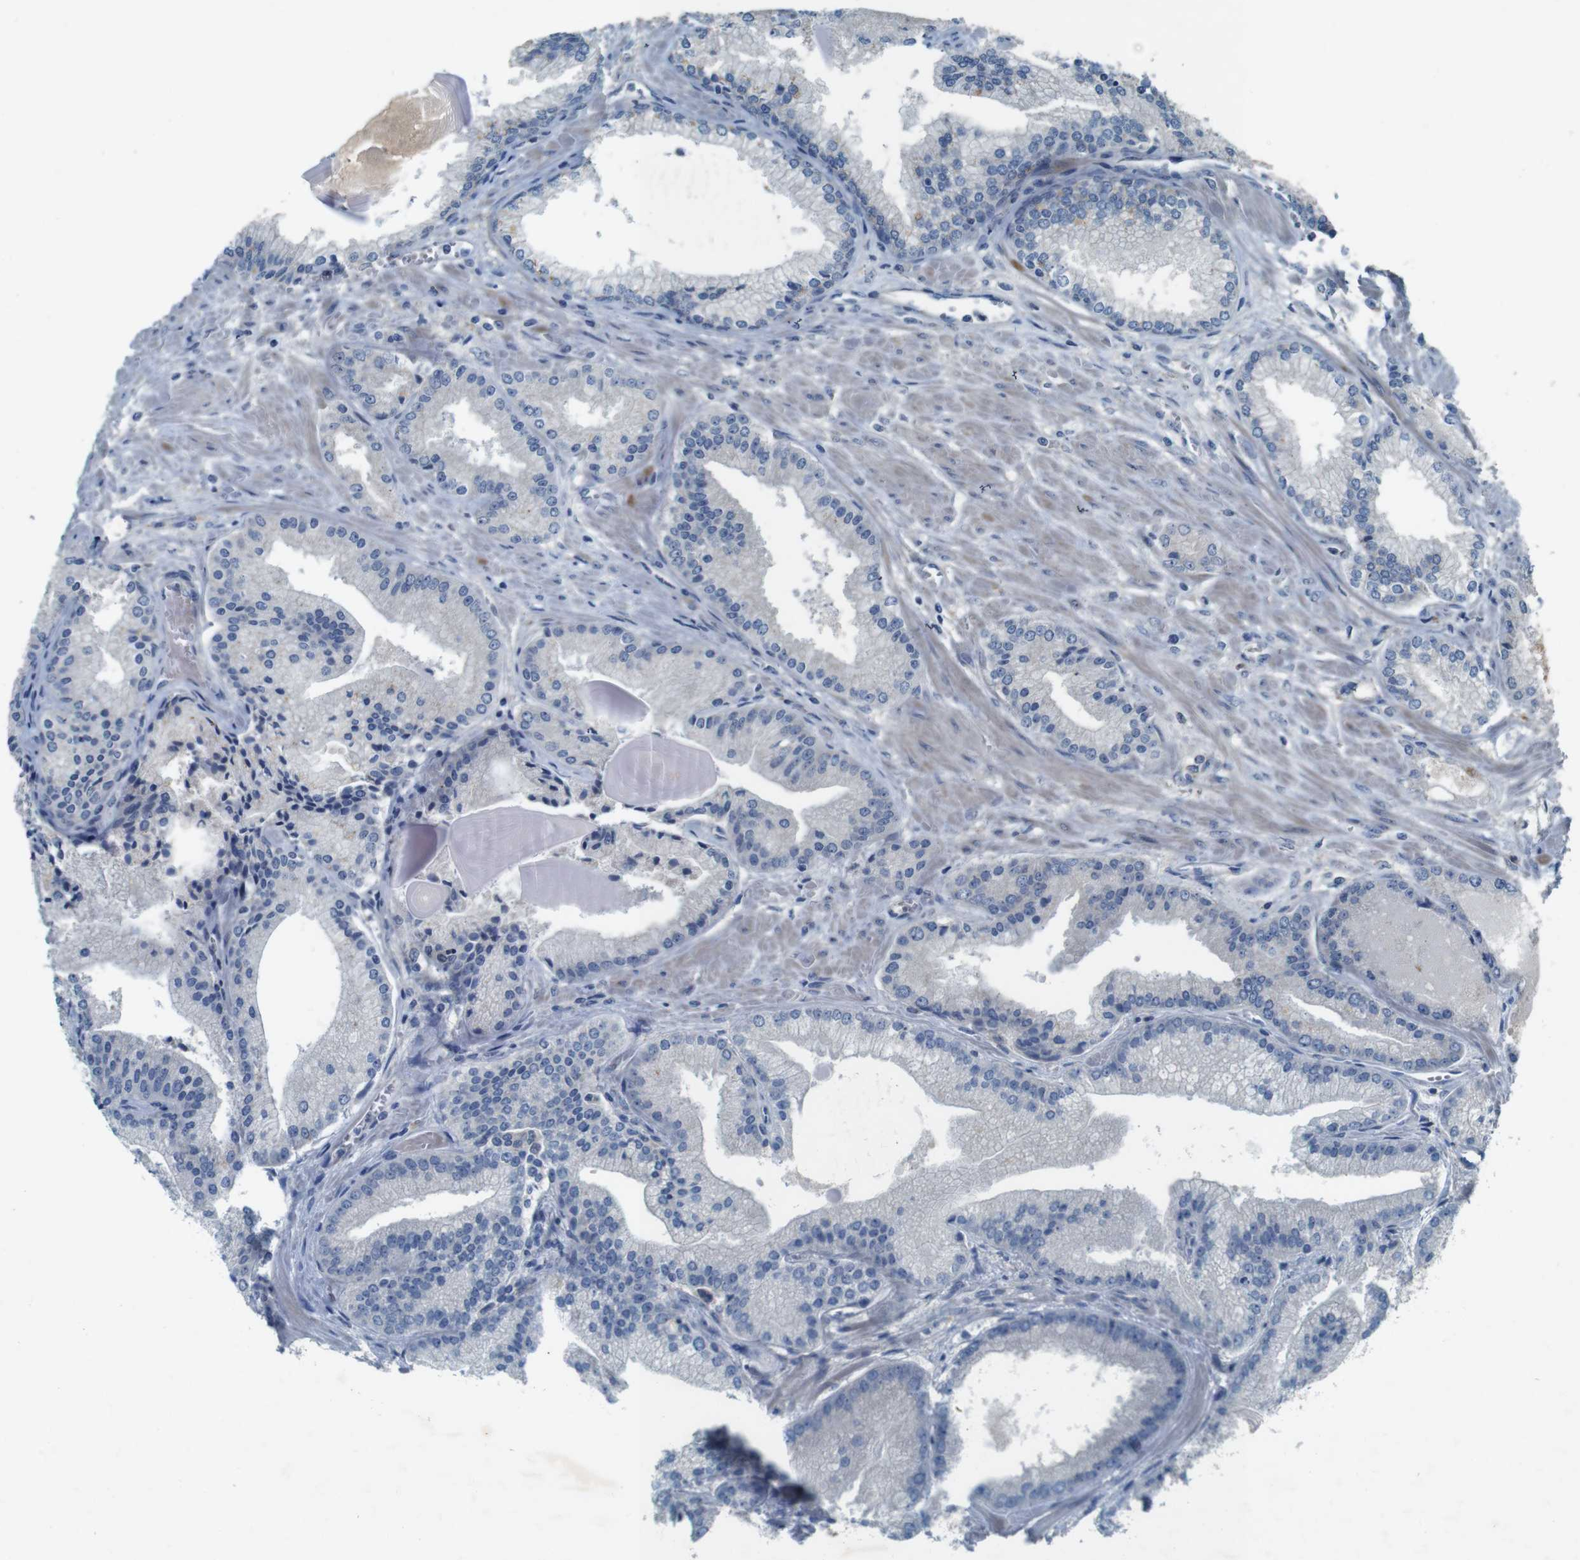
{"staining": {"intensity": "negative", "quantity": "none", "location": "none"}, "tissue": "prostate cancer", "cell_type": "Tumor cells", "image_type": "cancer", "snomed": [{"axis": "morphology", "description": "Adenocarcinoma, Low grade"}, {"axis": "topography", "description": "Prostate"}], "caption": "DAB immunohistochemical staining of human prostate cancer exhibits no significant expression in tumor cells.", "gene": "MOGAT3", "patient": {"sex": "male", "age": 59}}